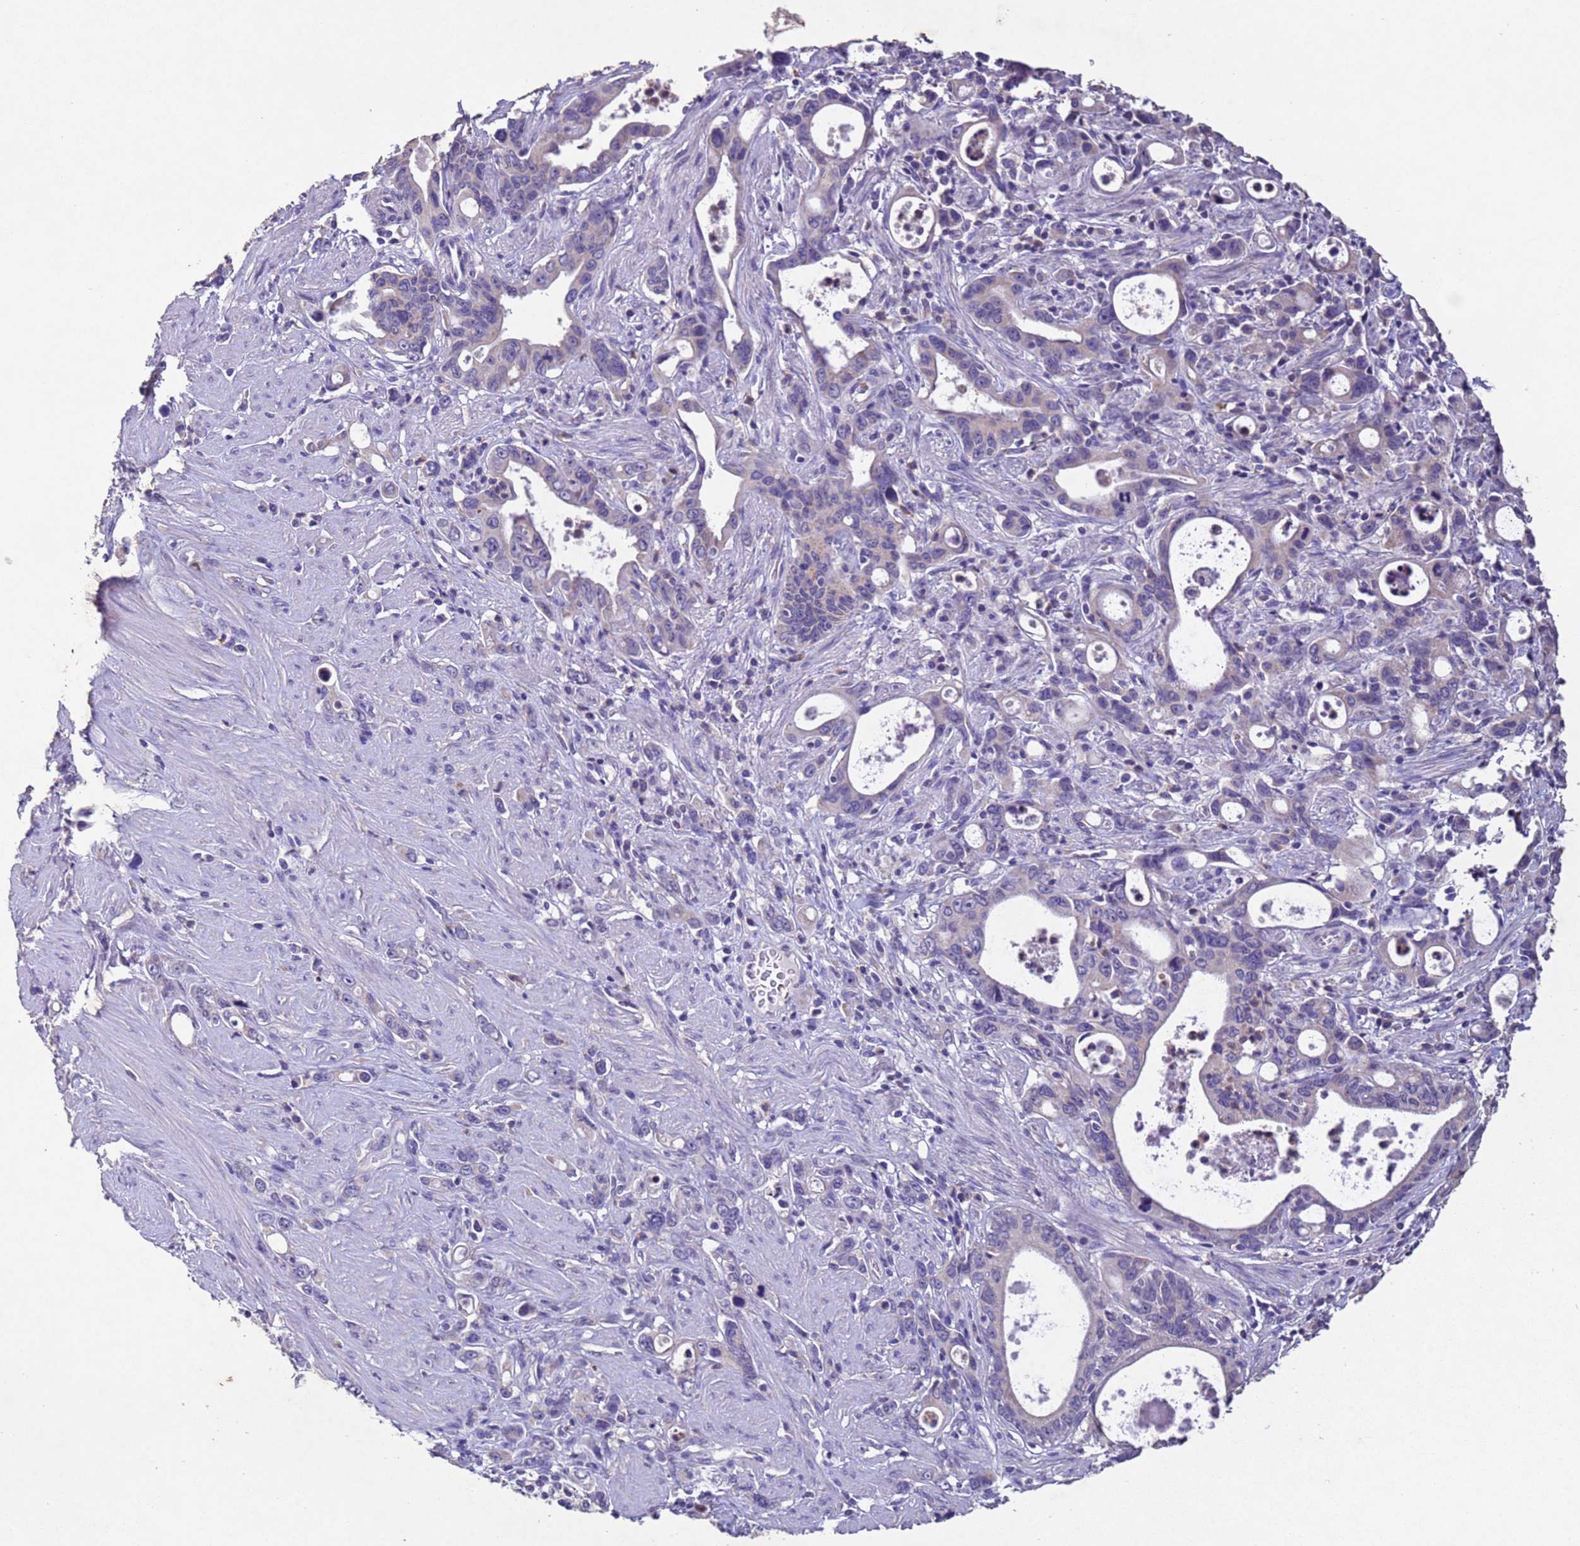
{"staining": {"intensity": "negative", "quantity": "none", "location": "none"}, "tissue": "stomach cancer", "cell_type": "Tumor cells", "image_type": "cancer", "snomed": [{"axis": "morphology", "description": "Adenocarcinoma, NOS"}, {"axis": "topography", "description": "Stomach, lower"}], "caption": "Immunohistochemistry of human adenocarcinoma (stomach) demonstrates no staining in tumor cells.", "gene": "NLRP11", "patient": {"sex": "female", "age": 43}}